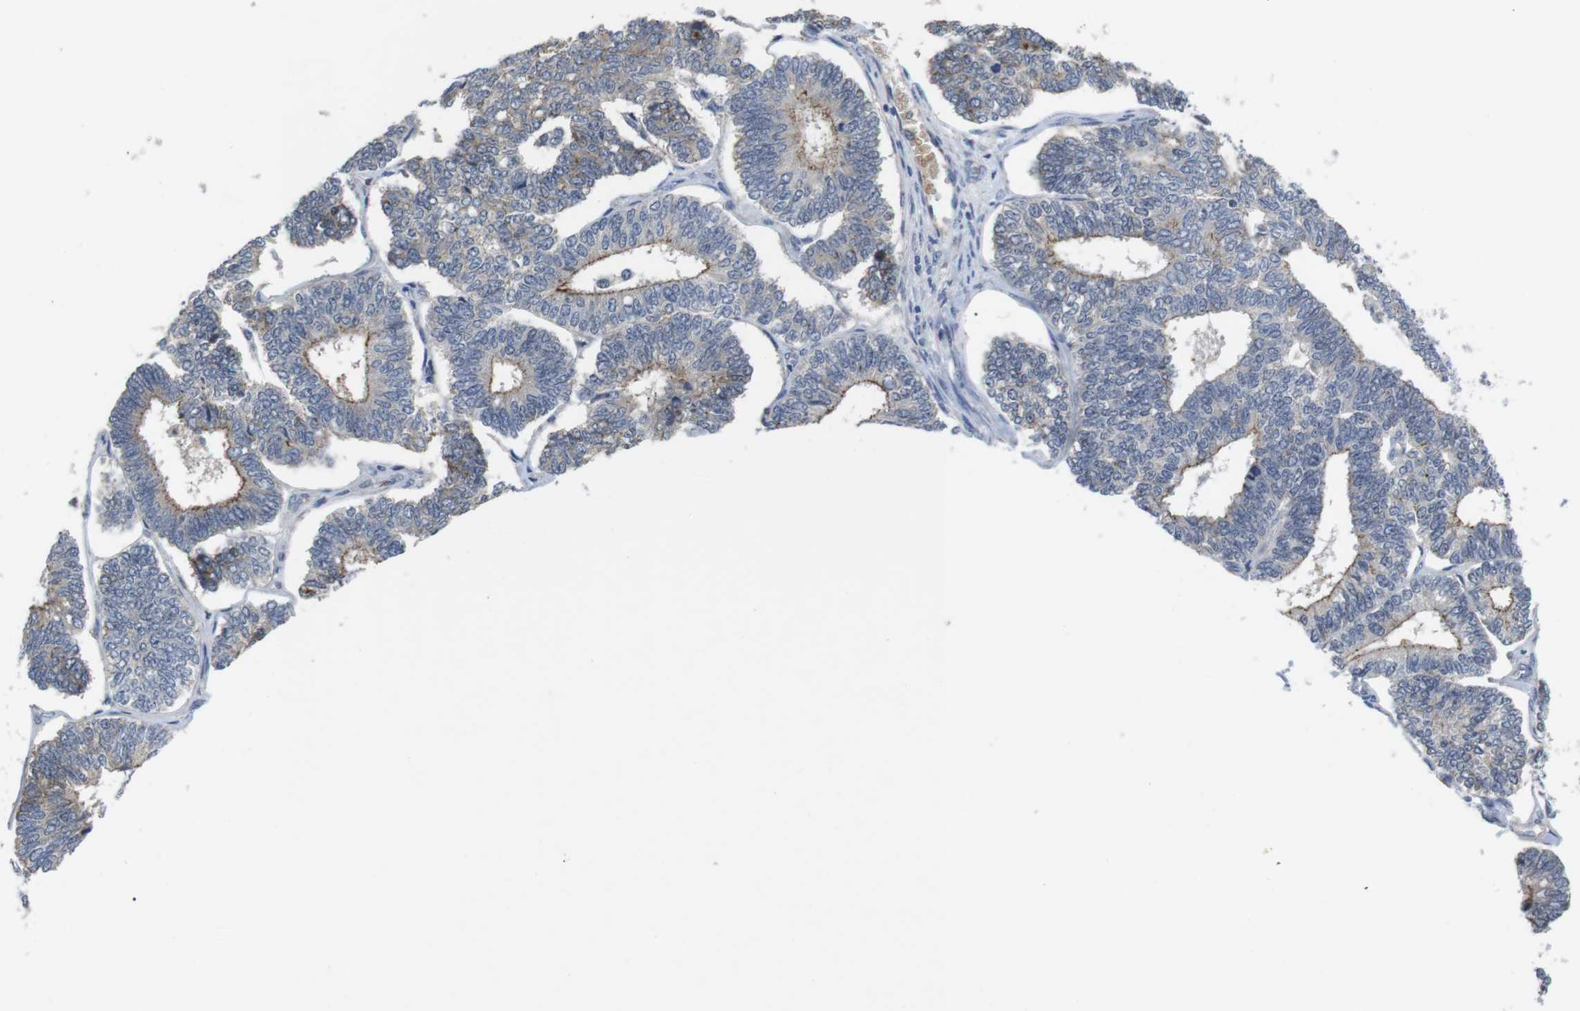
{"staining": {"intensity": "moderate", "quantity": "25%-75%", "location": "cytoplasmic/membranous"}, "tissue": "endometrial cancer", "cell_type": "Tumor cells", "image_type": "cancer", "snomed": [{"axis": "morphology", "description": "Adenocarcinoma, NOS"}, {"axis": "topography", "description": "Endometrium"}], "caption": "Approximately 25%-75% of tumor cells in human endometrial cancer show moderate cytoplasmic/membranous protein positivity as visualized by brown immunohistochemical staining.", "gene": "NECTIN1", "patient": {"sex": "female", "age": 70}}